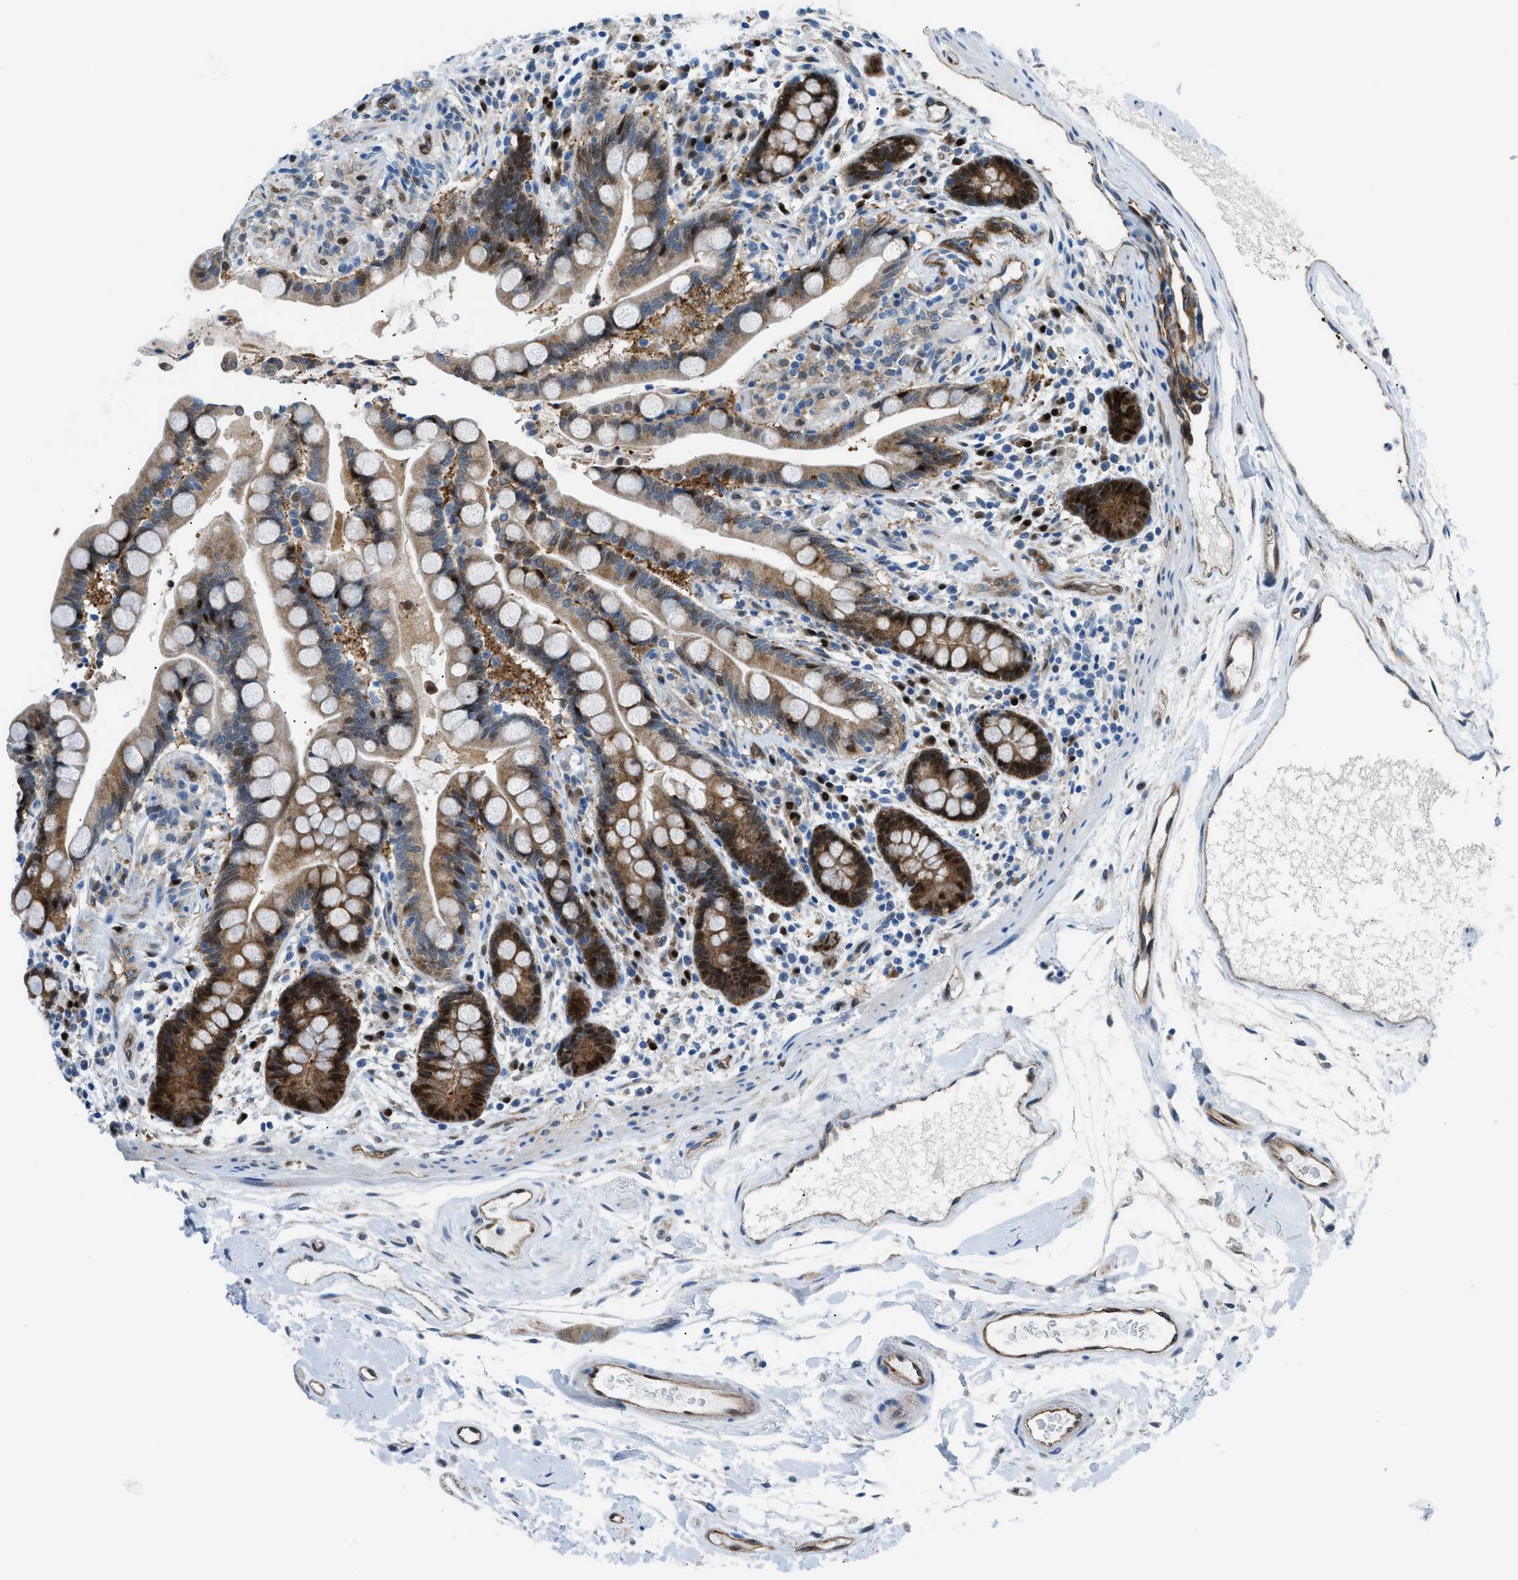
{"staining": {"intensity": "moderate", "quantity": ">75%", "location": "cytoplasmic/membranous"}, "tissue": "colon", "cell_type": "Endothelial cells", "image_type": "normal", "snomed": [{"axis": "morphology", "description": "Normal tissue, NOS"}, {"axis": "topography", "description": "Colon"}], "caption": "Immunohistochemical staining of benign colon exhibits moderate cytoplasmic/membranous protein expression in approximately >75% of endothelial cells.", "gene": "YWHAE", "patient": {"sex": "male", "age": 73}}